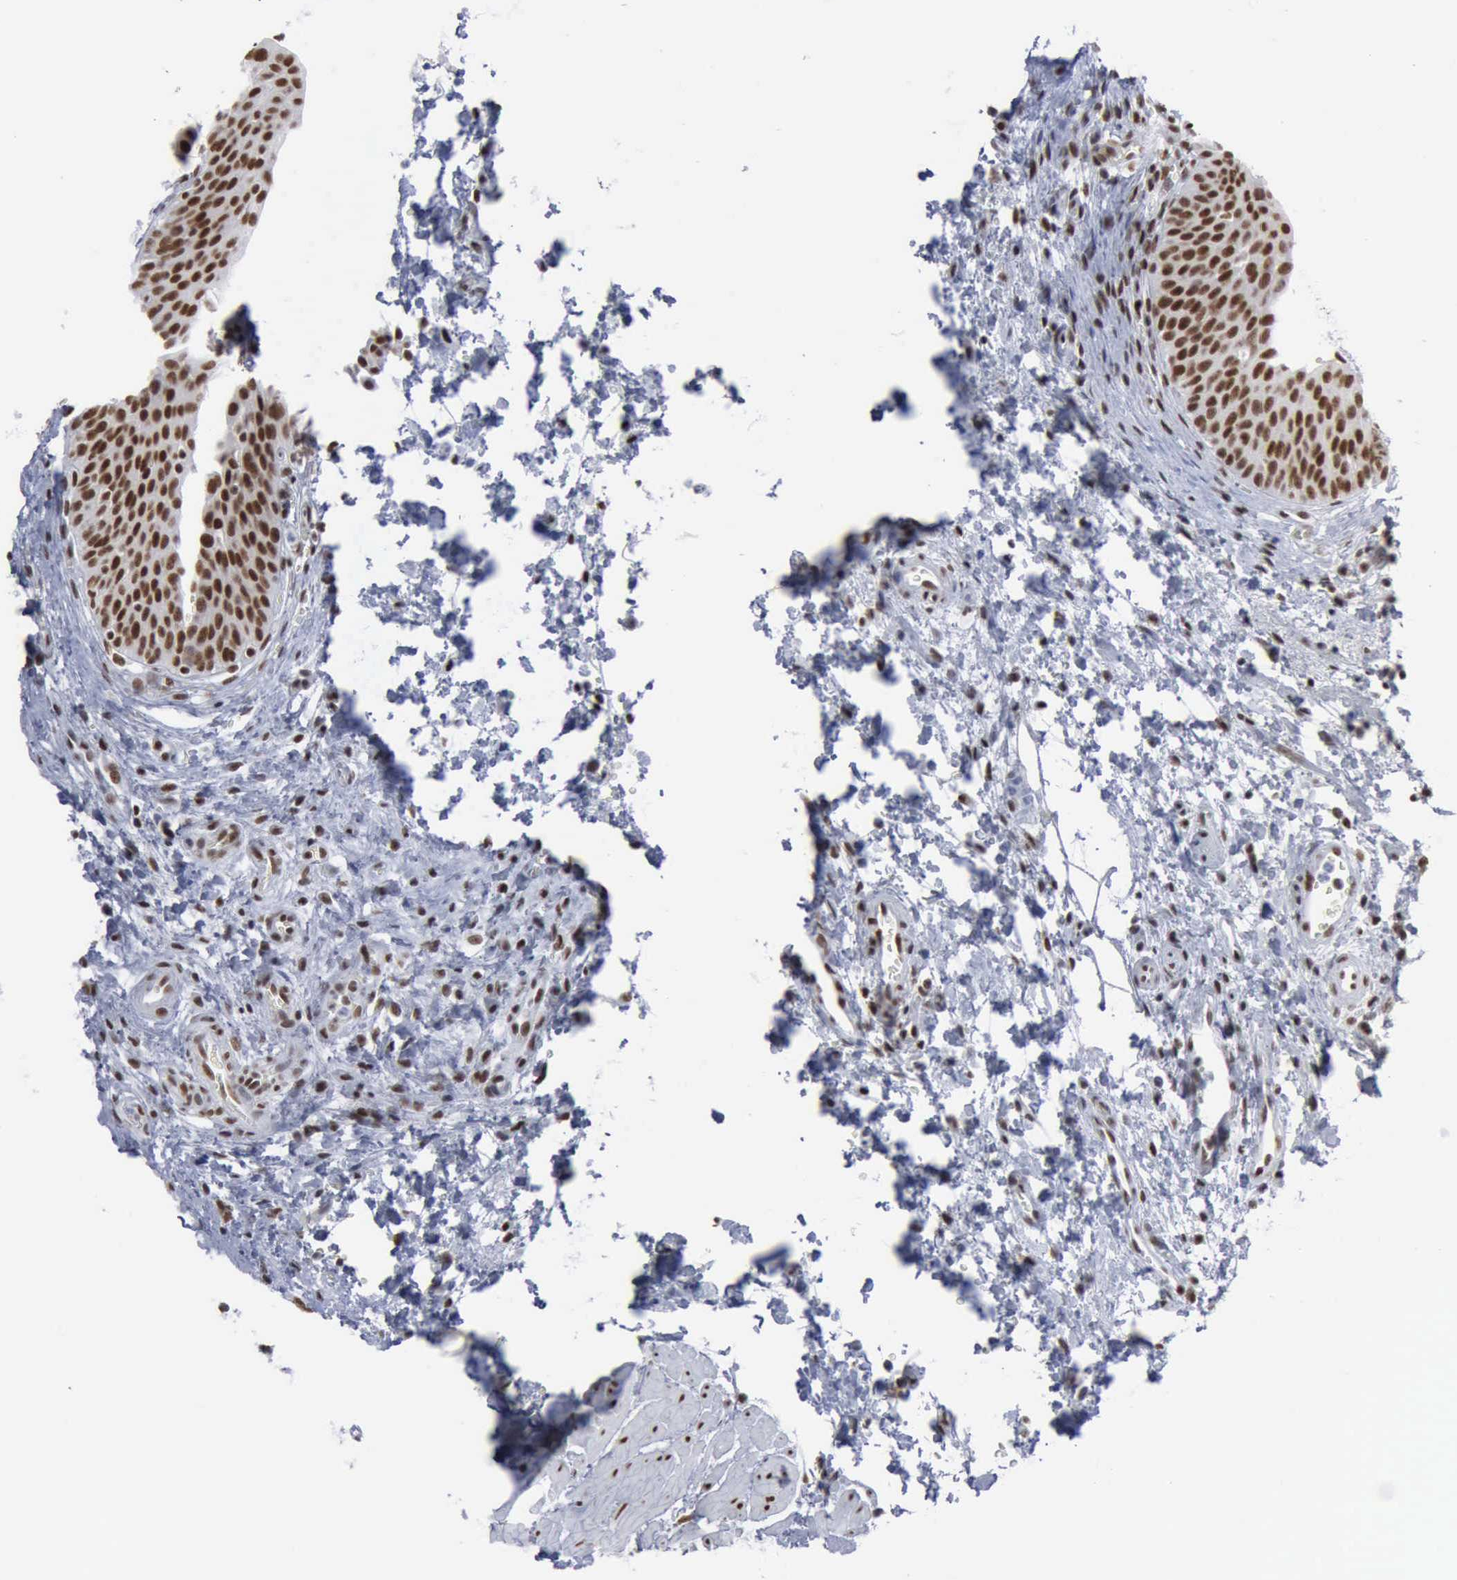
{"staining": {"intensity": "strong", "quantity": ">75%", "location": "nuclear"}, "tissue": "urinary bladder", "cell_type": "Urothelial cells", "image_type": "normal", "snomed": [{"axis": "morphology", "description": "Normal tissue, NOS"}, {"axis": "topography", "description": "Smooth muscle"}, {"axis": "topography", "description": "Urinary bladder"}], "caption": "A high-resolution micrograph shows immunohistochemistry staining of unremarkable urinary bladder, which exhibits strong nuclear expression in about >75% of urothelial cells.", "gene": "XPA", "patient": {"sex": "male", "age": 35}}